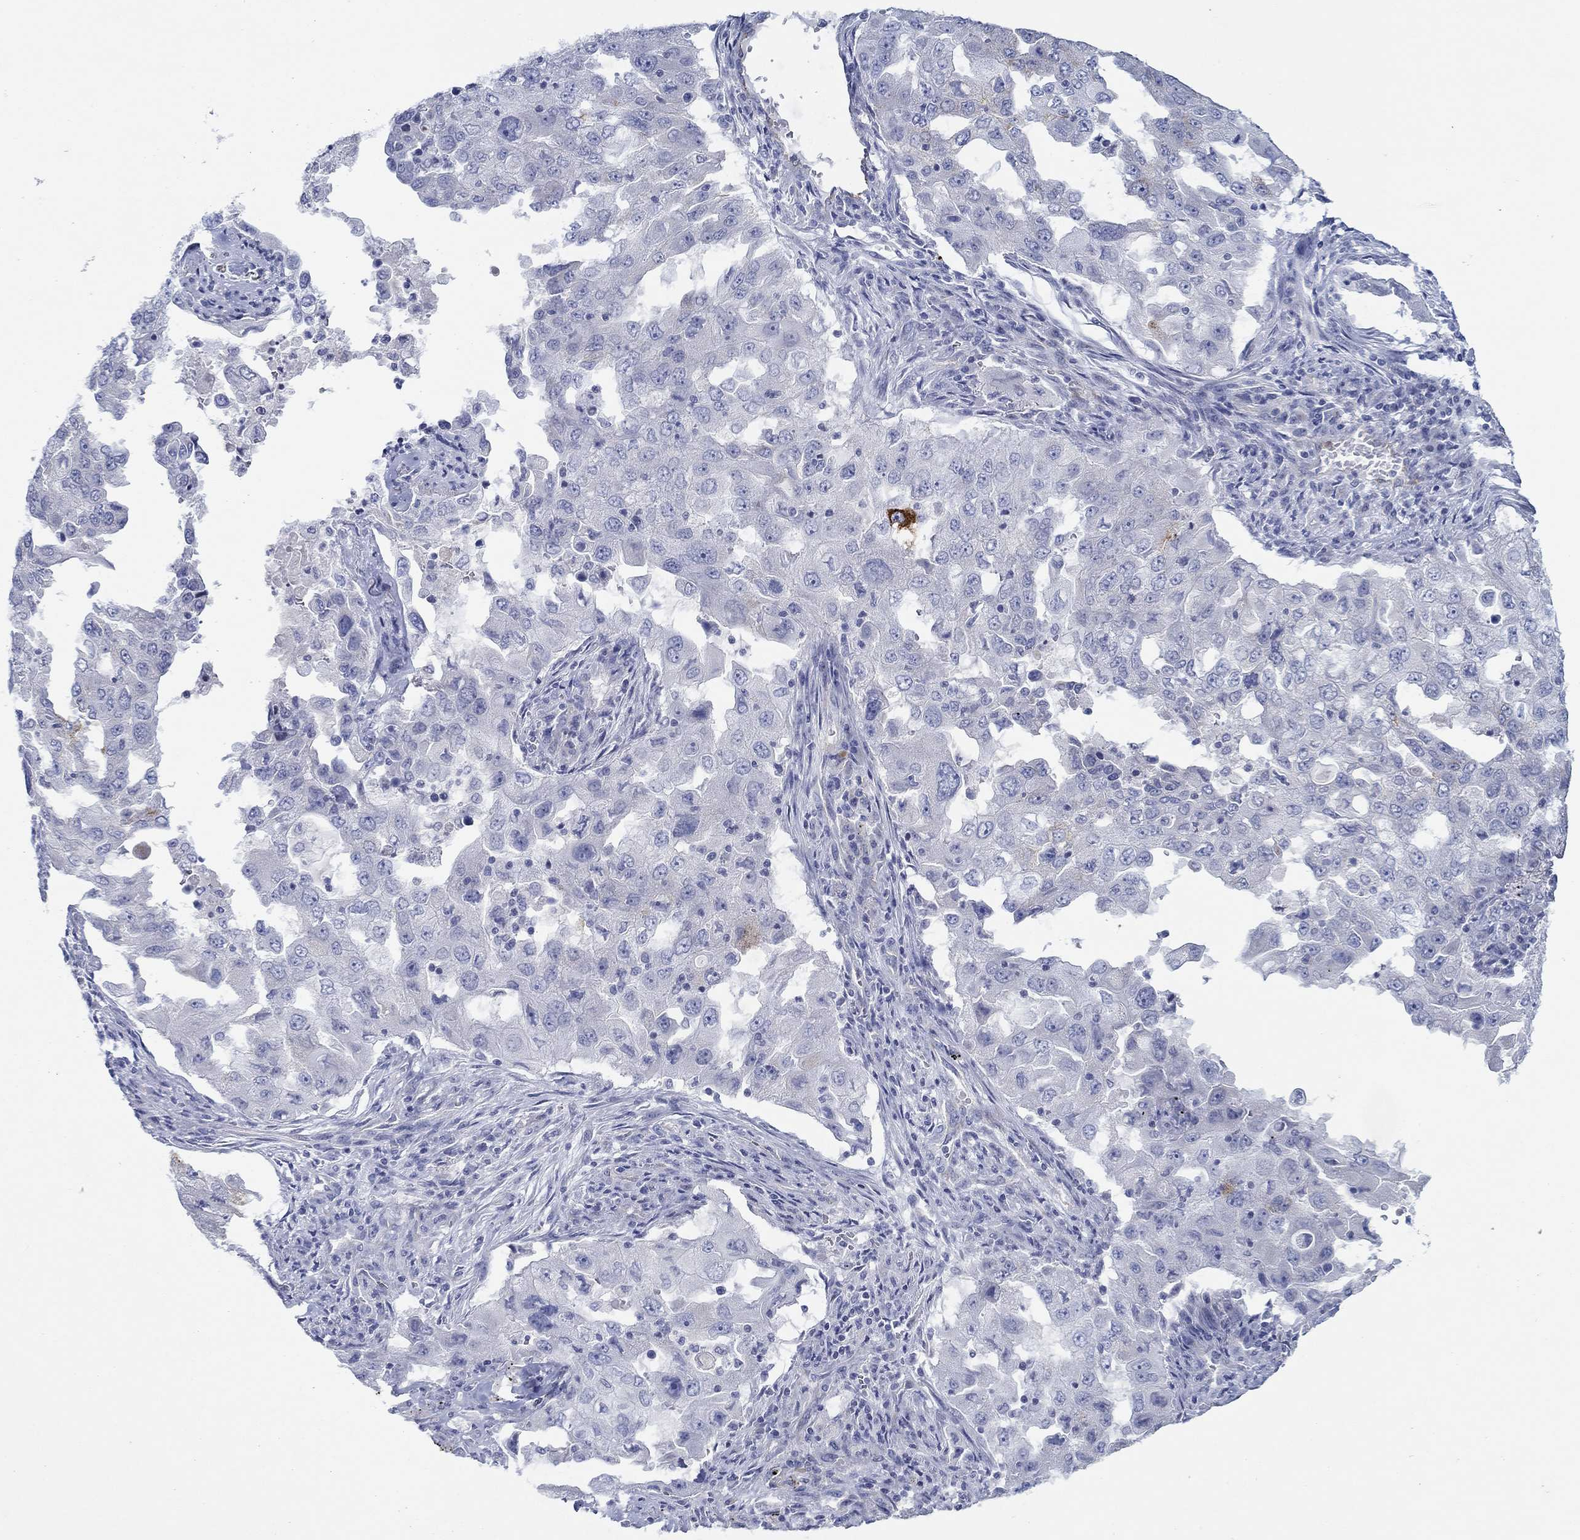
{"staining": {"intensity": "negative", "quantity": "none", "location": "none"}, "tissue": "lung cancer", "cell_type": "Tumor cells", "image_type": "cancer", "snomed": [{"axis": "morphology", "description": "Adenocarcinoma, NOS"}, {"axis": "topography", "description": "Lung"}], "caption": "There is no significant positivity in tumor cells of lung cancer (adenocarcinoma).", "gene": "GJA5", "patient": {"sex": "female", "age": 61}}